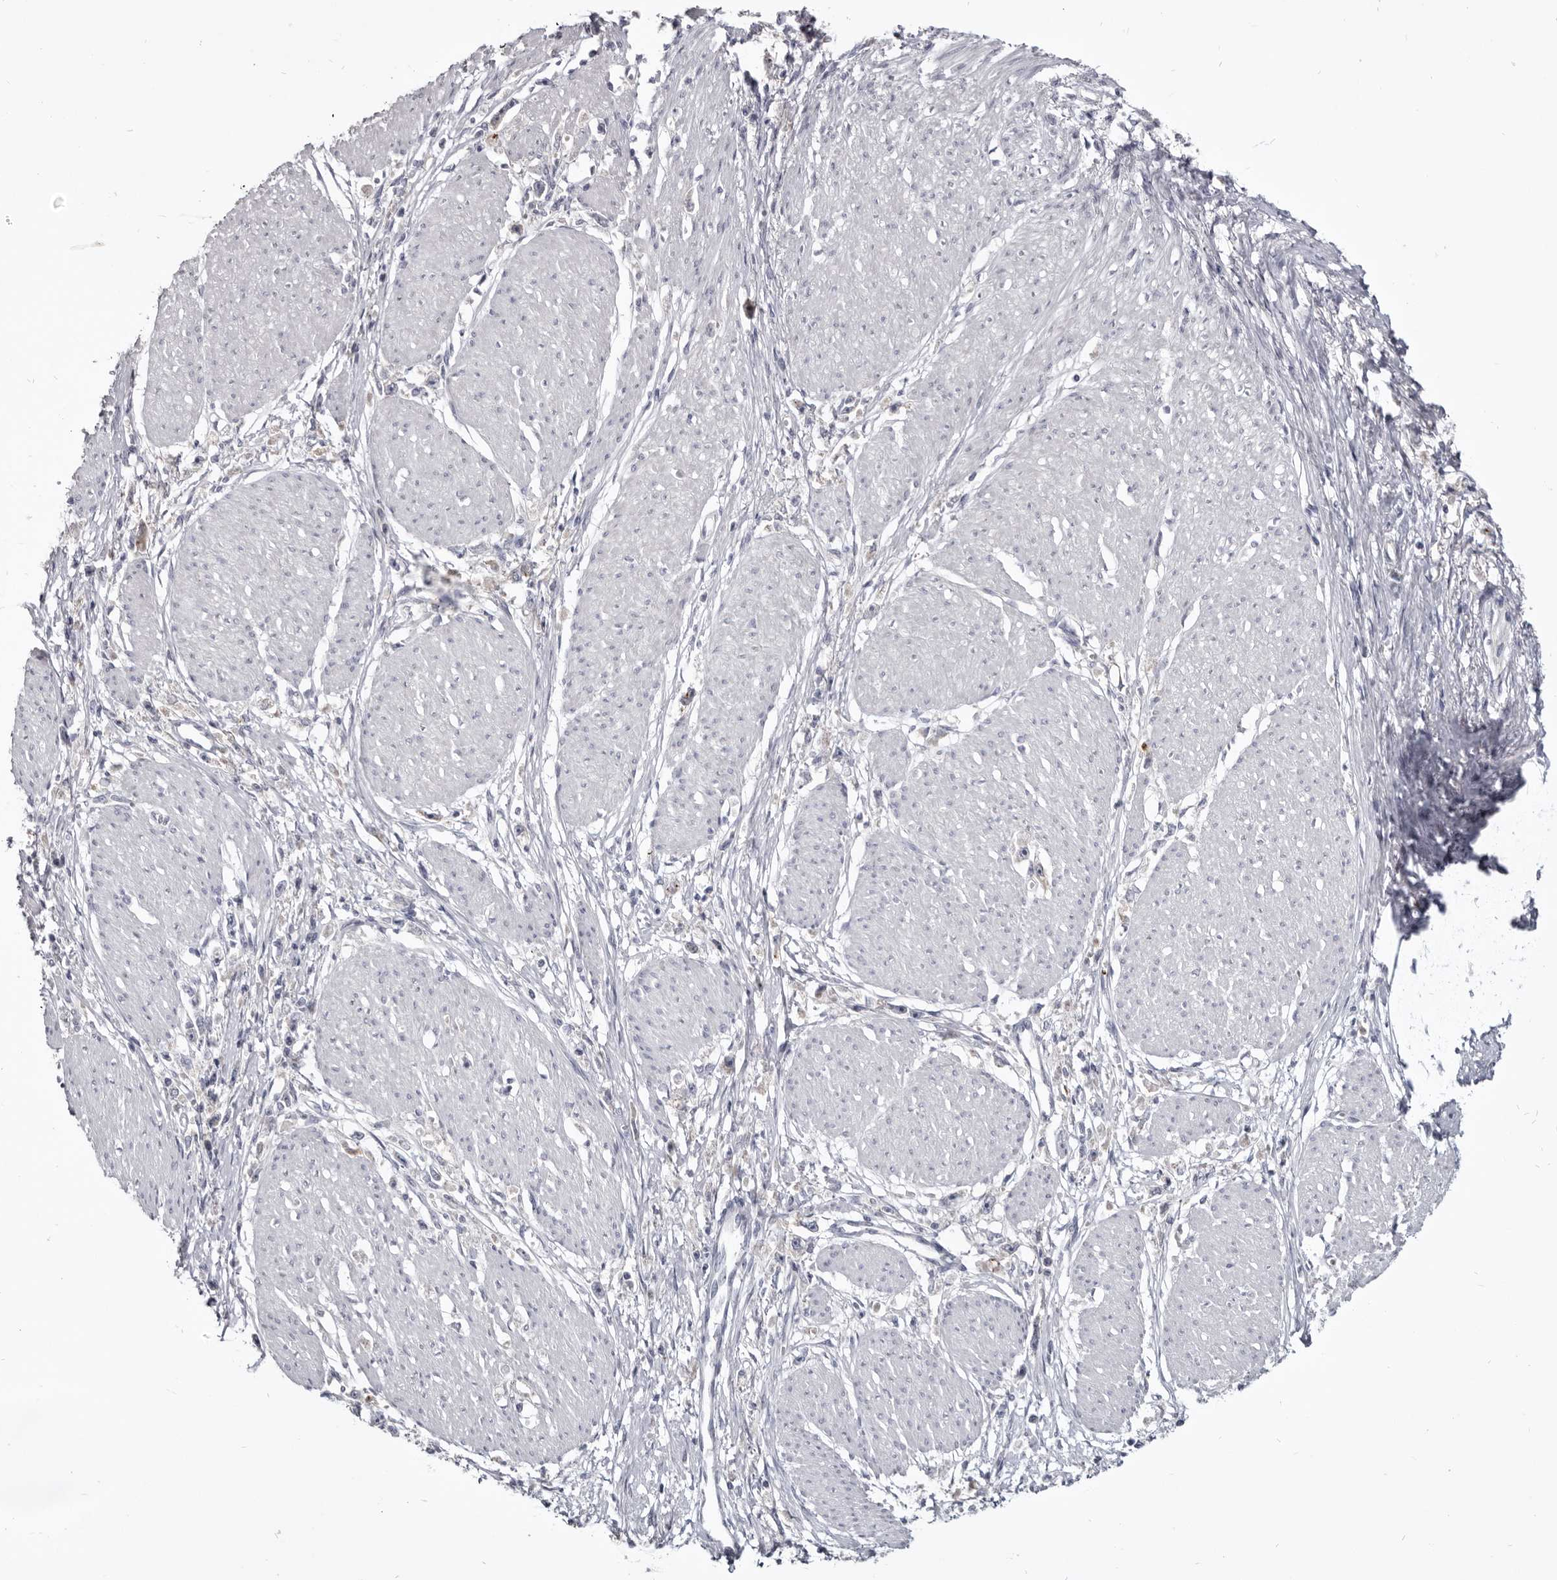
{"staining": {"intensity": "negative", "quantity": "none", "location": "none"}, "tissue": "stomach cancer", "cell_type": "Tumor cells", "image_type": "cancer", "snomed": [{"axis": "morphology", "description": "Adenocarcinoma, NOS"}, {"axis": "topography", "description": "Stomach"}], "caption": "This is a image of immunohistochemistry (IHC) staining of stomach adenocarcinoma, which shows no staining in tumor cells.", "gene": "CGN", "patient": {"sex": "female", "age": 59}}